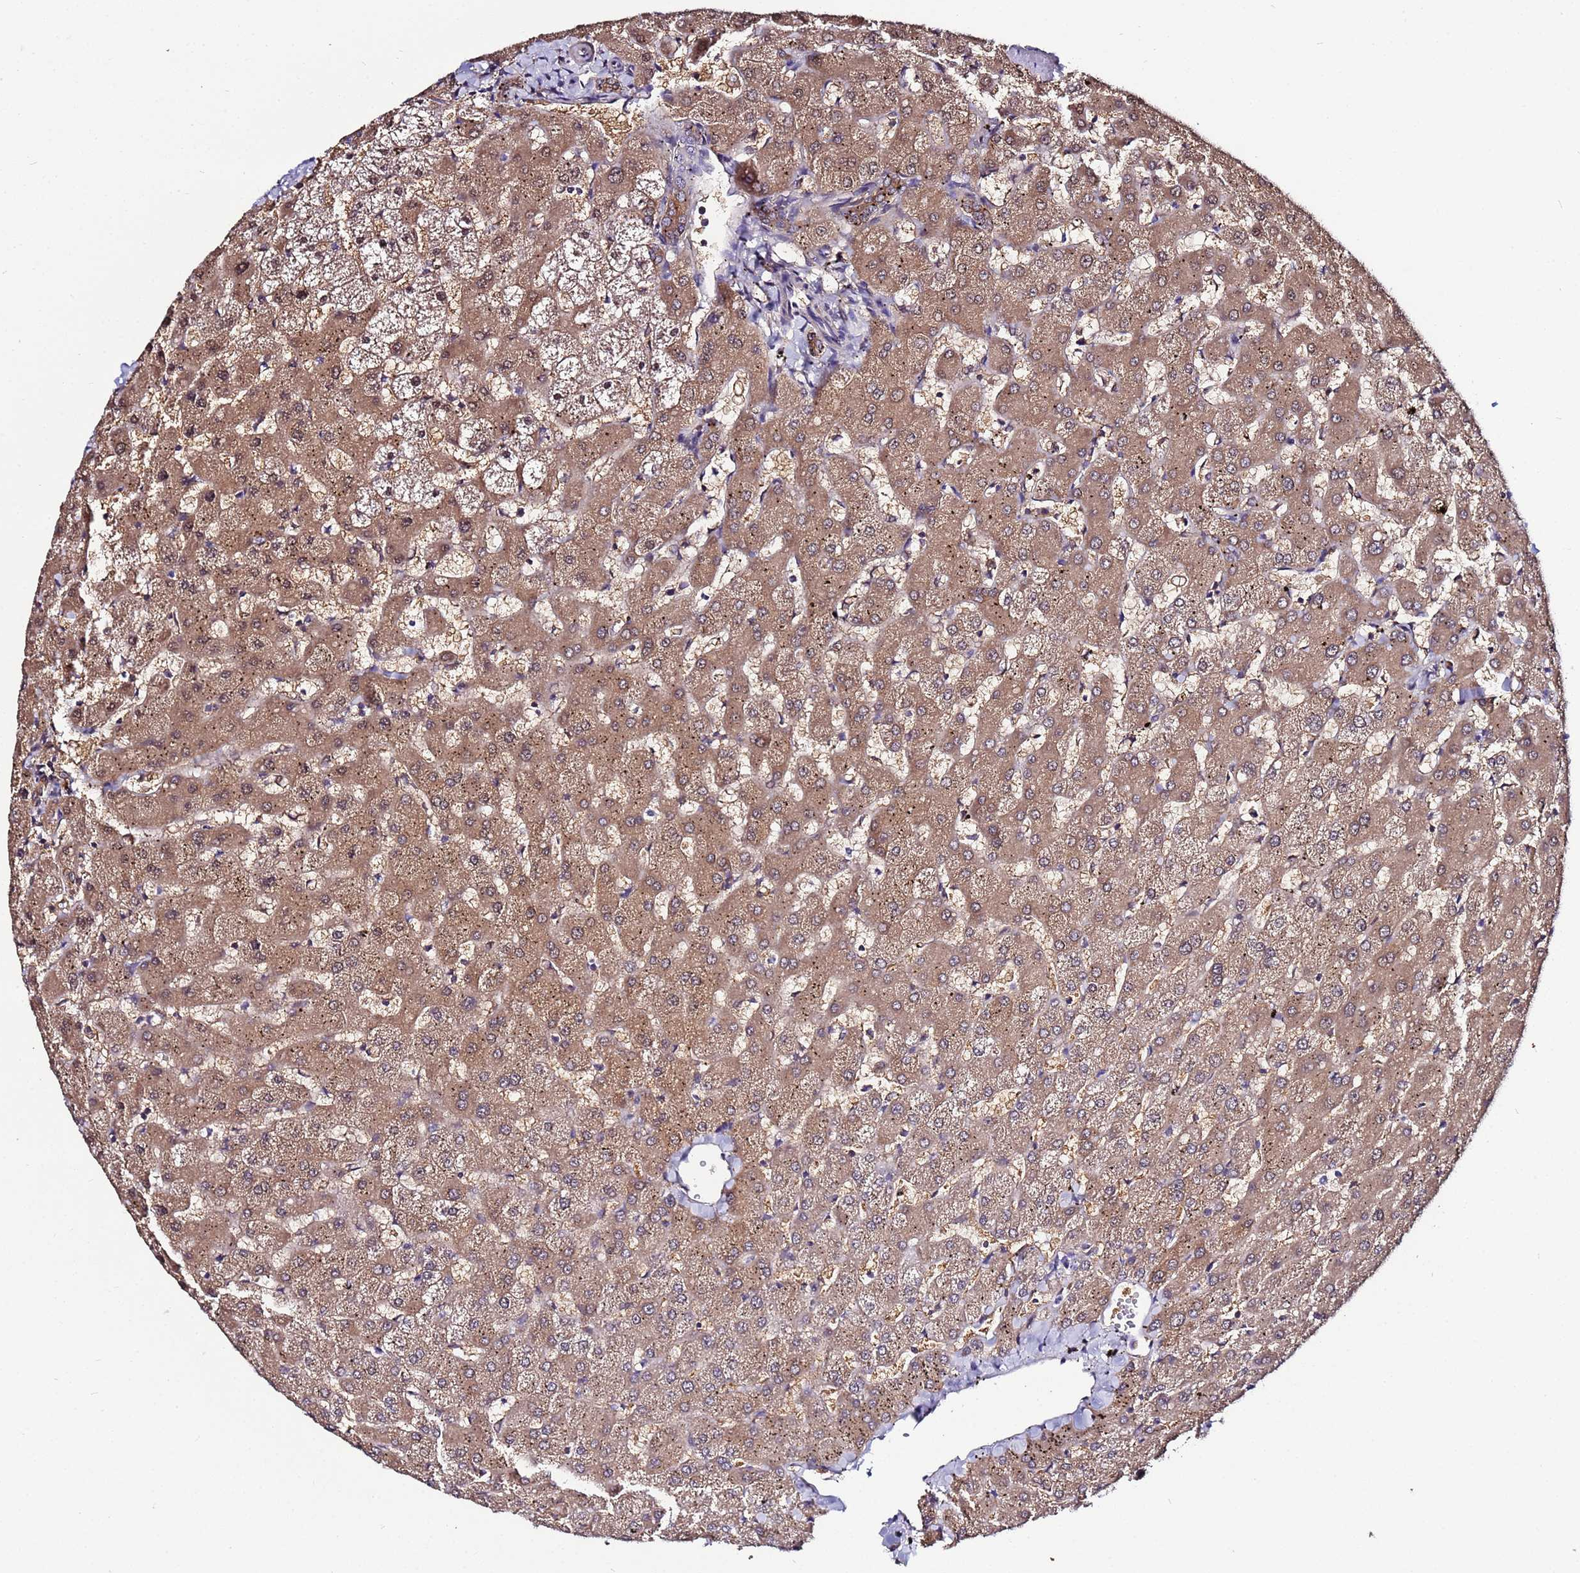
{"staining": {"intensity": "moderate", "quantity": ">75%", "location": "cytoplasmic/membranous"}, "tissue": "liver", "cell_type": "Cholangiocytes", "image_type": "normal", "snomed": [{"axis": "morphology", "description": "Normal tissue, NOS"}, {"axis": "topography", "description": "Liver"}], "caption": "Moderate cytoplasmic/membranous protein staining is appreciated in approximately >75% of cholangiocytes in liver. (Brightfield microscopy of DAB IHC at high magnification).", "gene": "NAXE", "patient": {"sex": "female", "age": 63}}